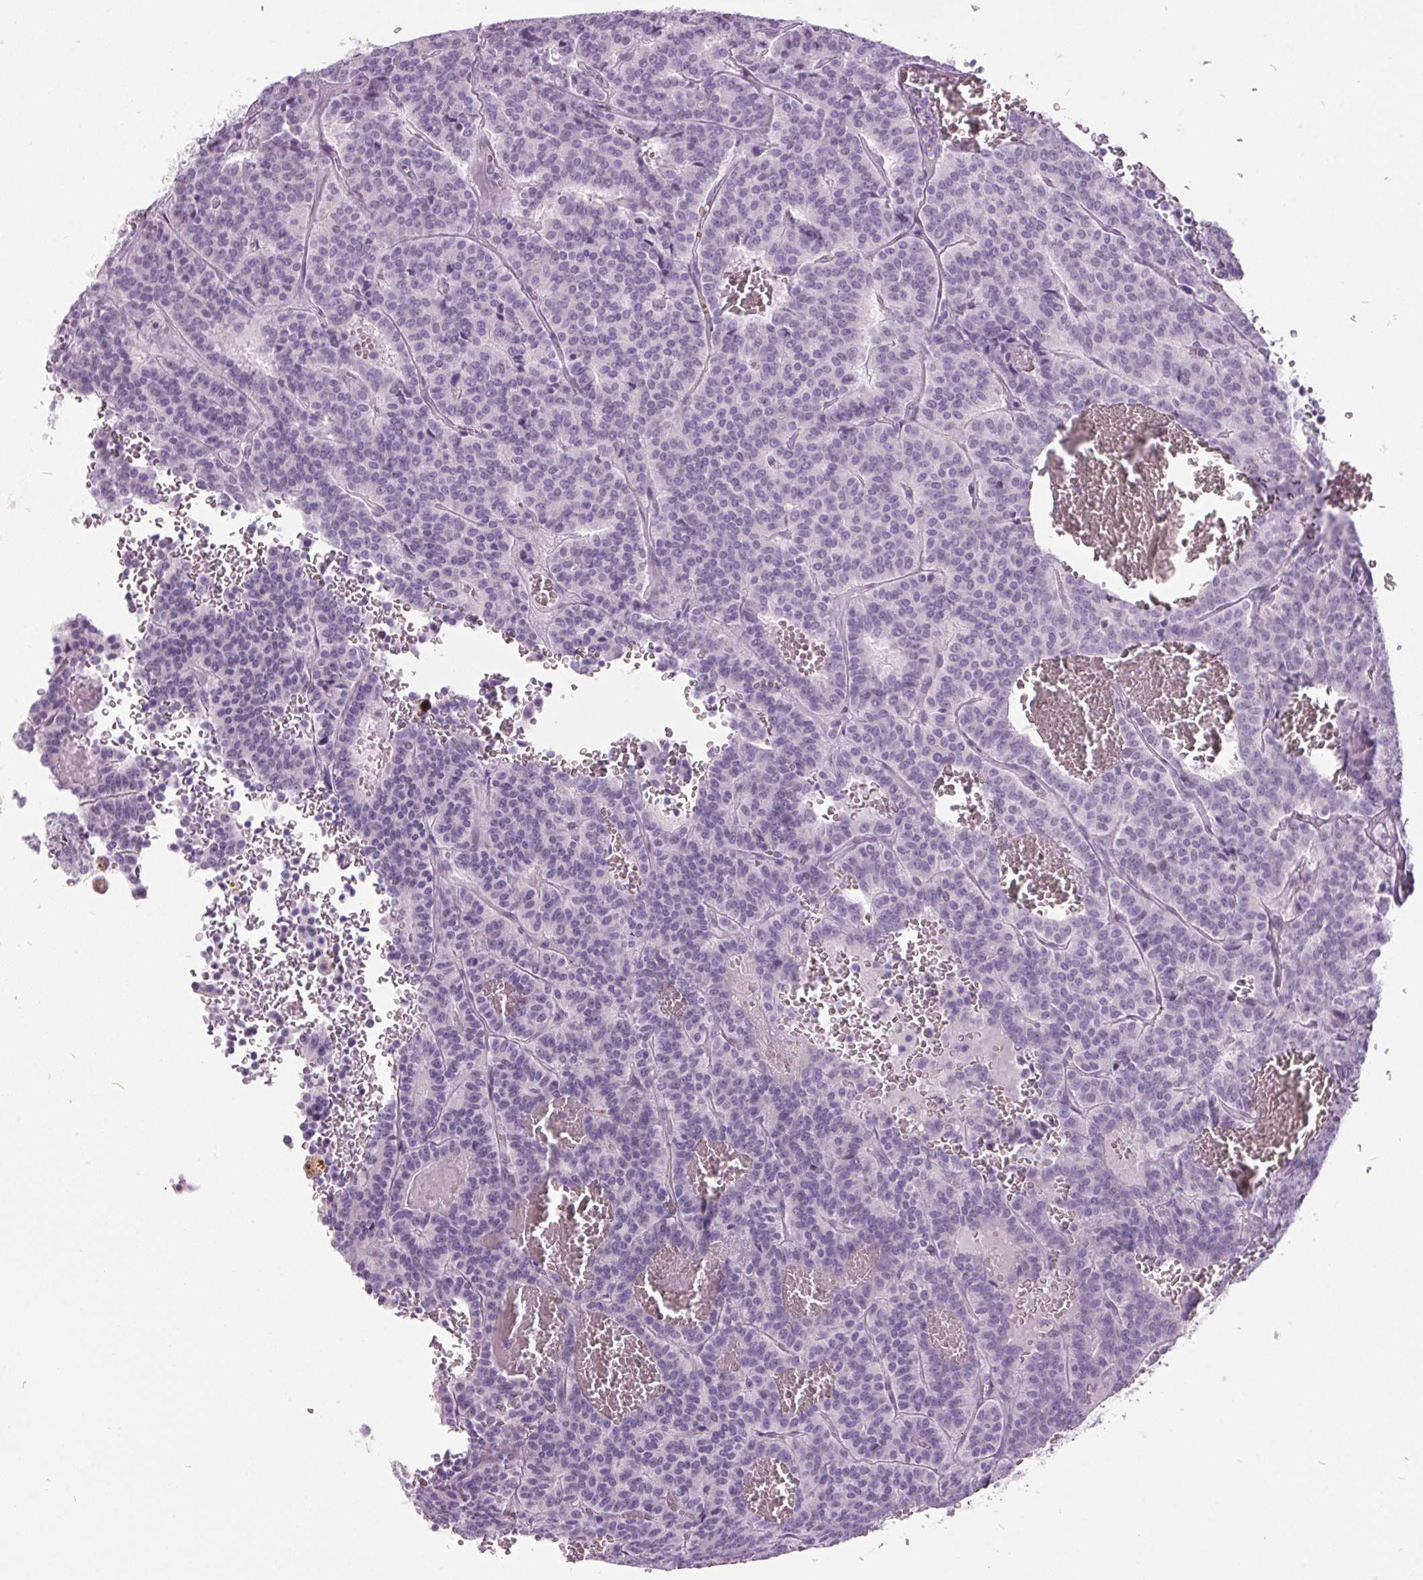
{"staining": {"intensity": "negative", "quantity": "none", "location": "none"}, "tissue": "carcinoid", "cell_type": "Tumor cells", "image_type": "cancer", "snomed": [{"axis": "morphology", "description": "Carcinoid, malignant, NOS"}, {"axis": "topography", "description": "Lung"}], "caption": "Tumor cells are negative for protein expression in human malignant carcinoid.", "gene": "ODAD2", "patient": {"sex": "male", "age": 70}}